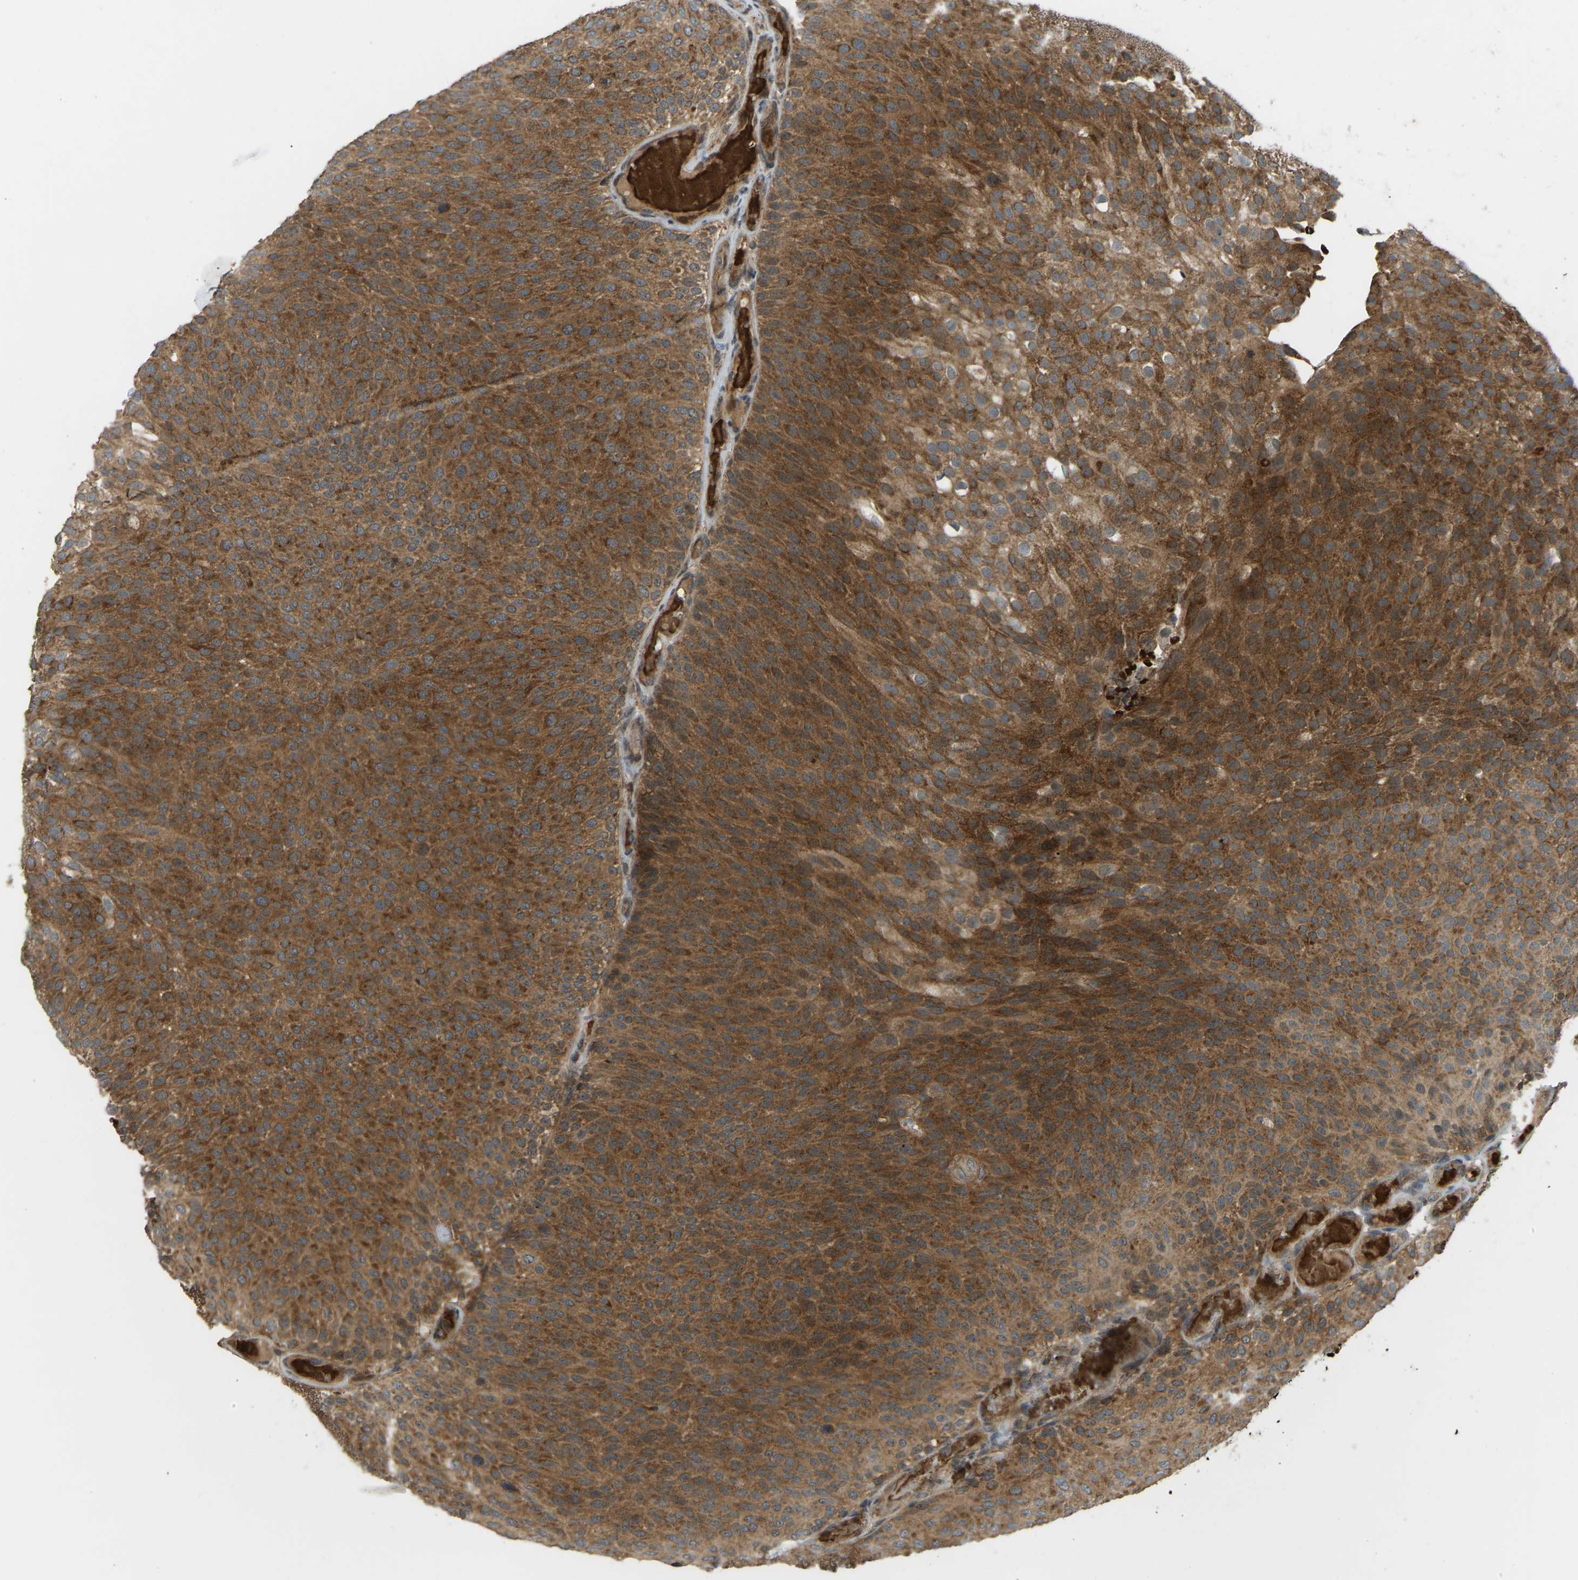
{"staining": {"intensity": "moderate", "quantity": ">75%", "location": "cytoplasmic/membranous"}, "tissue": "urothelial cancer", "cell_type": "Tumor cells", "image_type": "cancer", "snomed": [{"axis": "morphology", "description": "Urothelial carcinoma, Low grade"}, {"axis": "topography", "description": "Urinary bladder"}], "caption": "There is medium levels of moderate cytoplasmic/membranous staining in tumor cells of low-grade urothelial carcinoma, as demonstrated by immunohistochemical staining (brown color).", "gene": "ZNF71", "patient": {"sex": "male", "age": 78}}